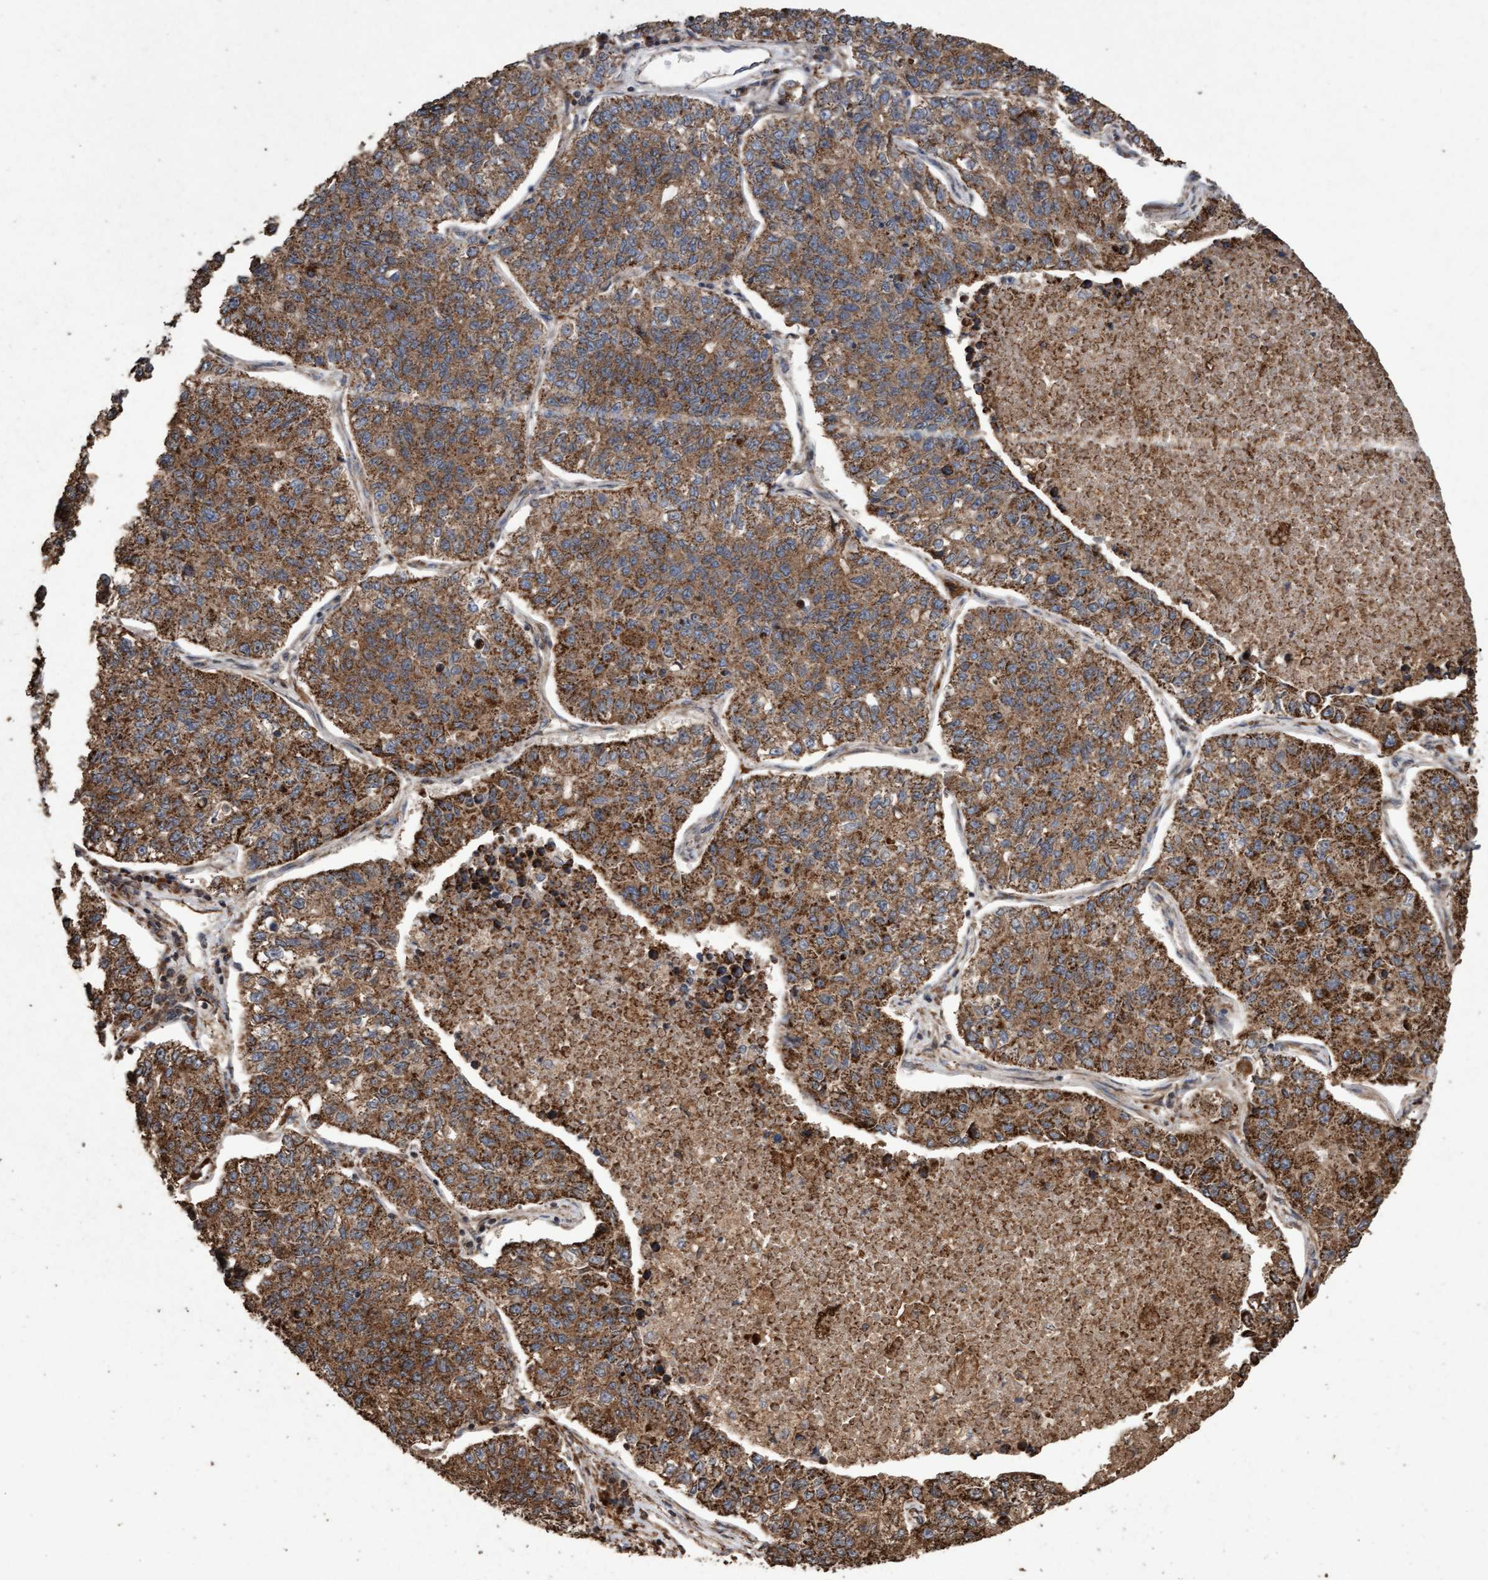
{"staining": {"intensity": "moderate", "quantity": ">75%", "location": "cytoplasmic/membranous"}, "tissue": "lung cancer", "cell_type": "Tumor cells", "image_type": "cancer", "snomed": [{"axis": "morphology", "description": "Adenocarcinoma, NOS"}, {"axis": "topography", "description": "Lung"}], "caption": "A brown stain labels moderate cytoplasmic/membranous expression of a protein in human lung cancer tumor cells. Using DAB (brown) and hematoxylin (blue) stains, captured at high magnification using brightfield microscopy.", "gene": "OSBP2", "patient": {"sex": "male", "age": 49}}